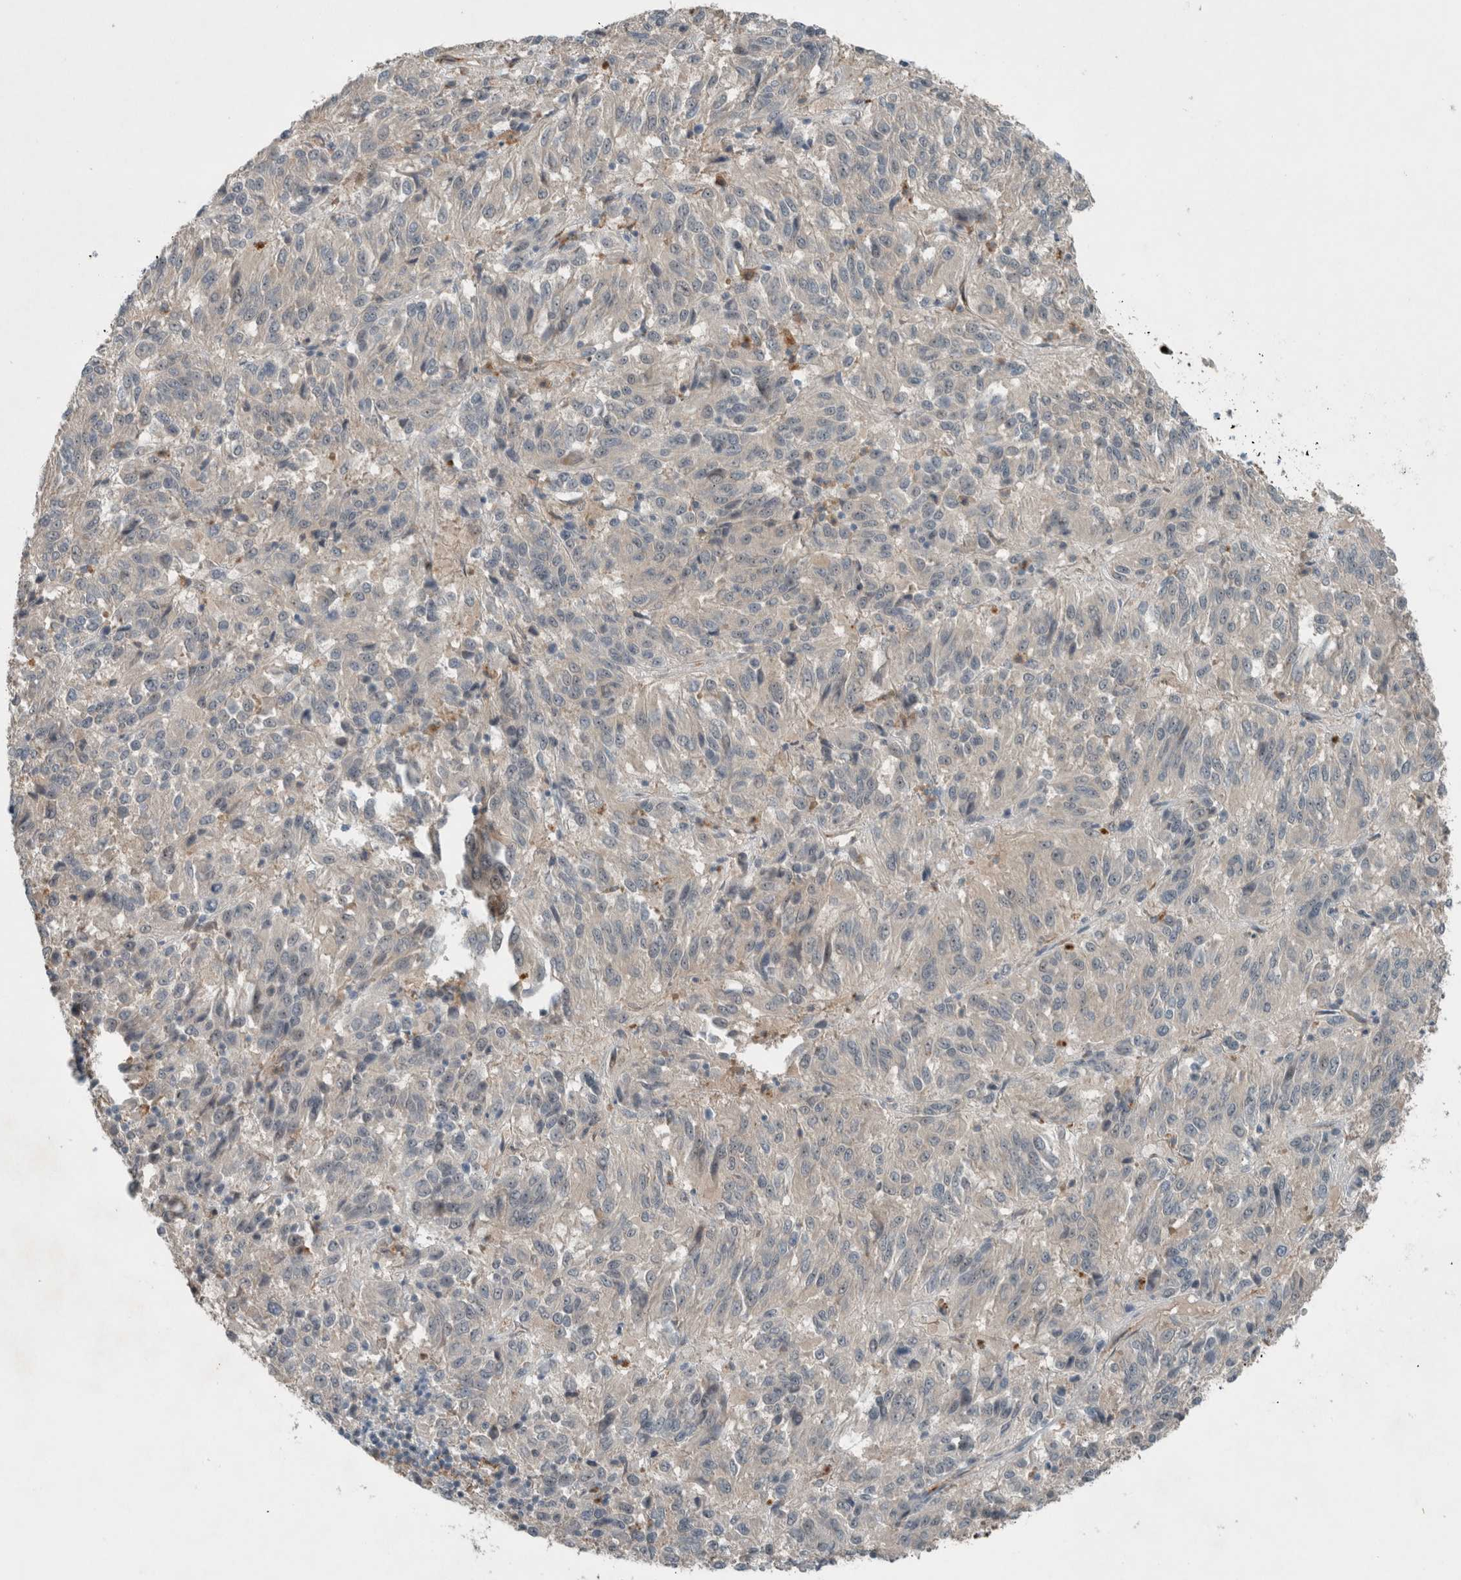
{"staining": {"intensity": "negative", "quantity": "none", "location": "none"}, "tissue": "melanoma", "cell_type": "Tumor cells", "image_type": "cancer", "snomed": [{"axis": "morphology", "description": "Malignant melanoma, Metastatic site"}, {"axis": "topography", "description": "Lung"}], "caption": "Immunohistochemistry micrograph of human malignant melanoma (metastatic site) stained for a protein (brown), which reveals no staining in tumor cells. (Immunohistochemistry, brightfield microscopy, high magnification).", "gene": "RALGDS", "patient": {"sex": "male", "age": 64}}